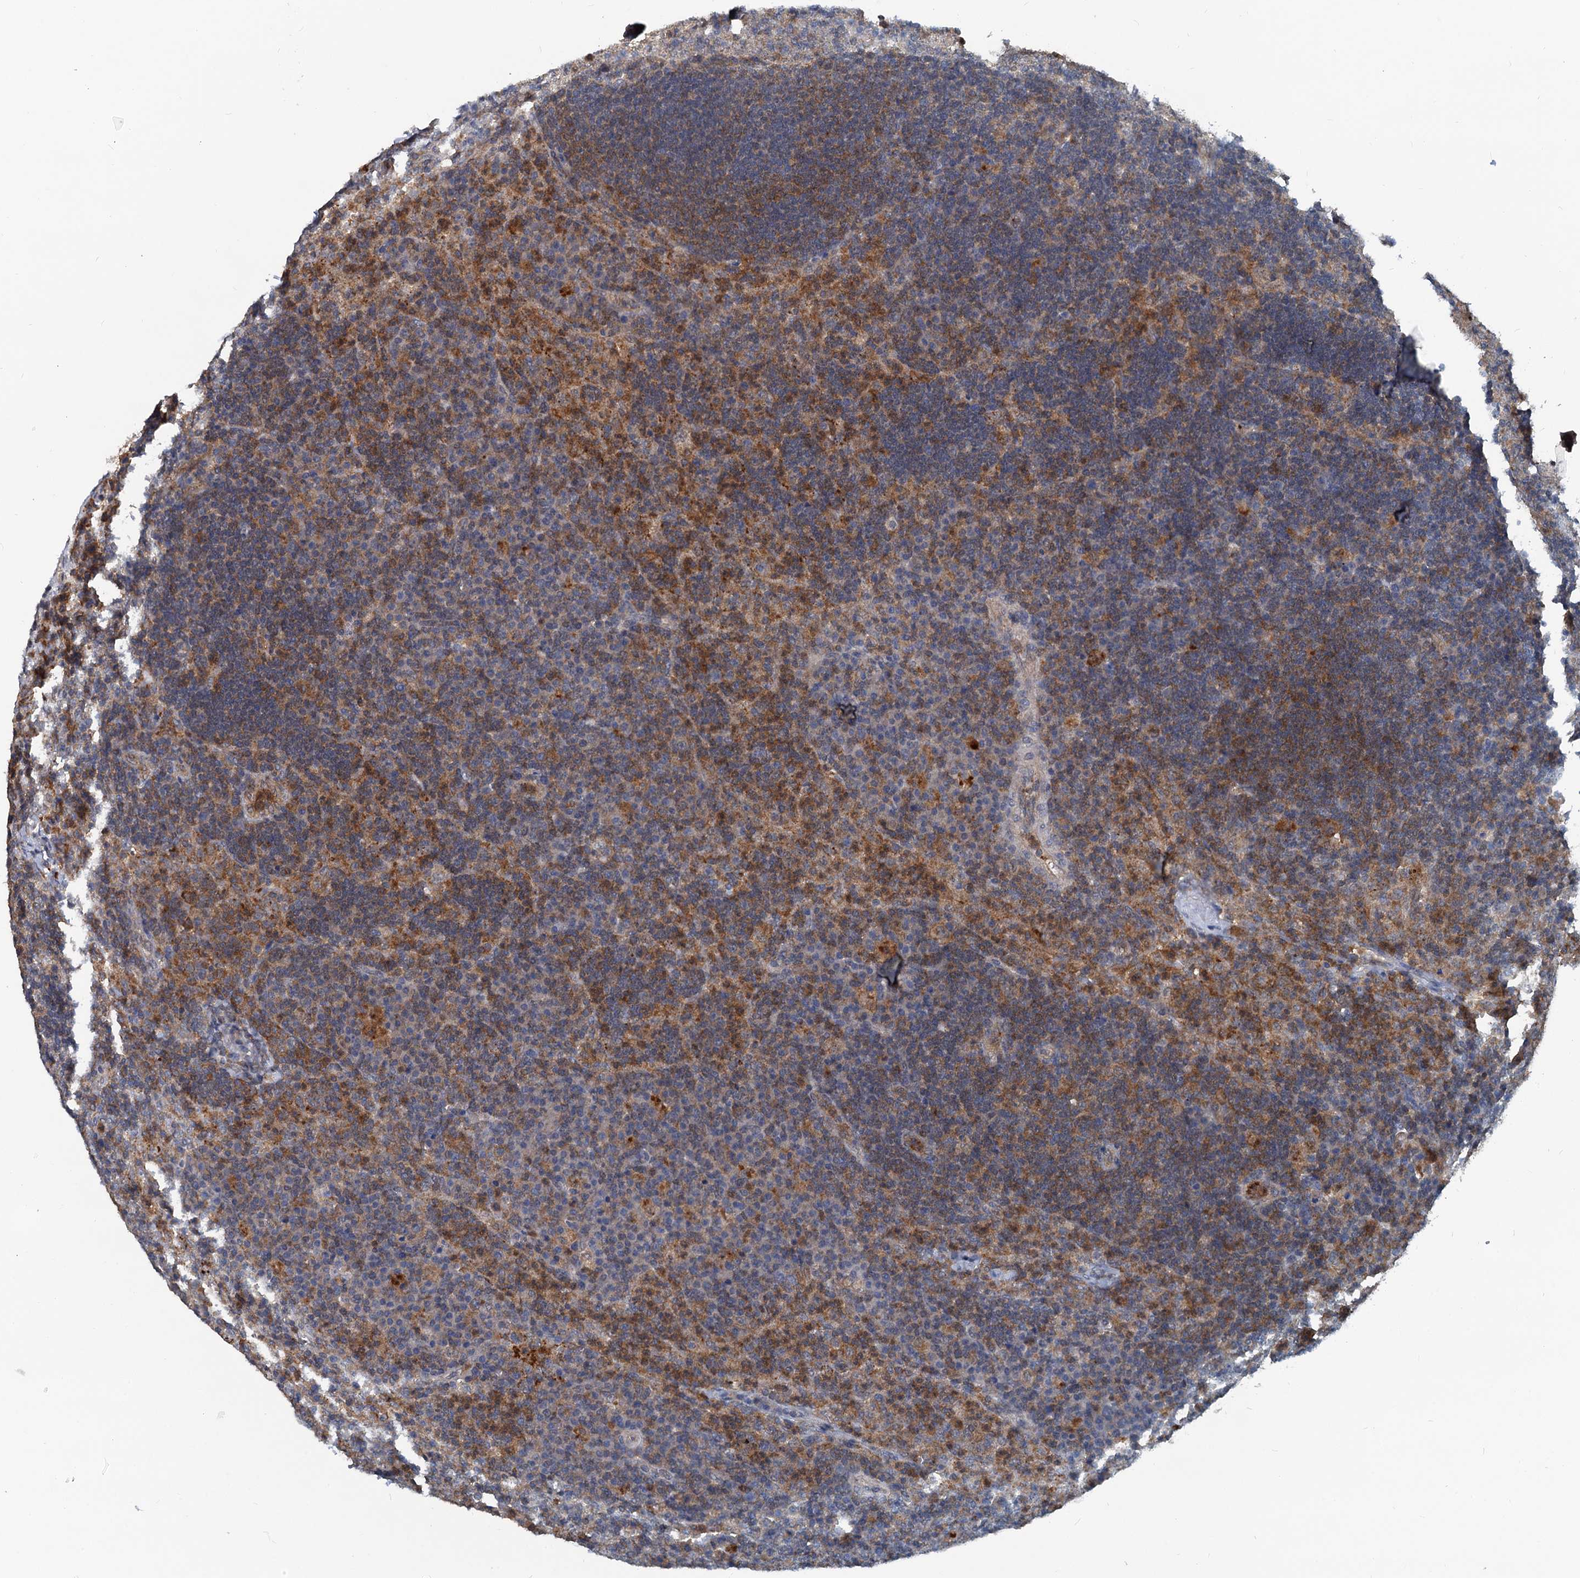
{"staining": {"intensity": "weak", "quantity": ">75%", "location": "cytoplasmic/membranous"}, "tissue": "lymph node", "cell_type": "Germinal center cells", "image_type": "normal", "snomed": [{"axis": "morphology", "description": "Normal tissue, NOS"}, {"axis": "topography", "description": "Lymph node"}], "caption": "Immunohistochemistry of unremarkable human lymph node exhibits low levels of weak cytoplasmic/membranous expression in approximately >75% of germinal center cells.", "gene": "GCLM", "patient": {"sex": "female", "age": 70}}